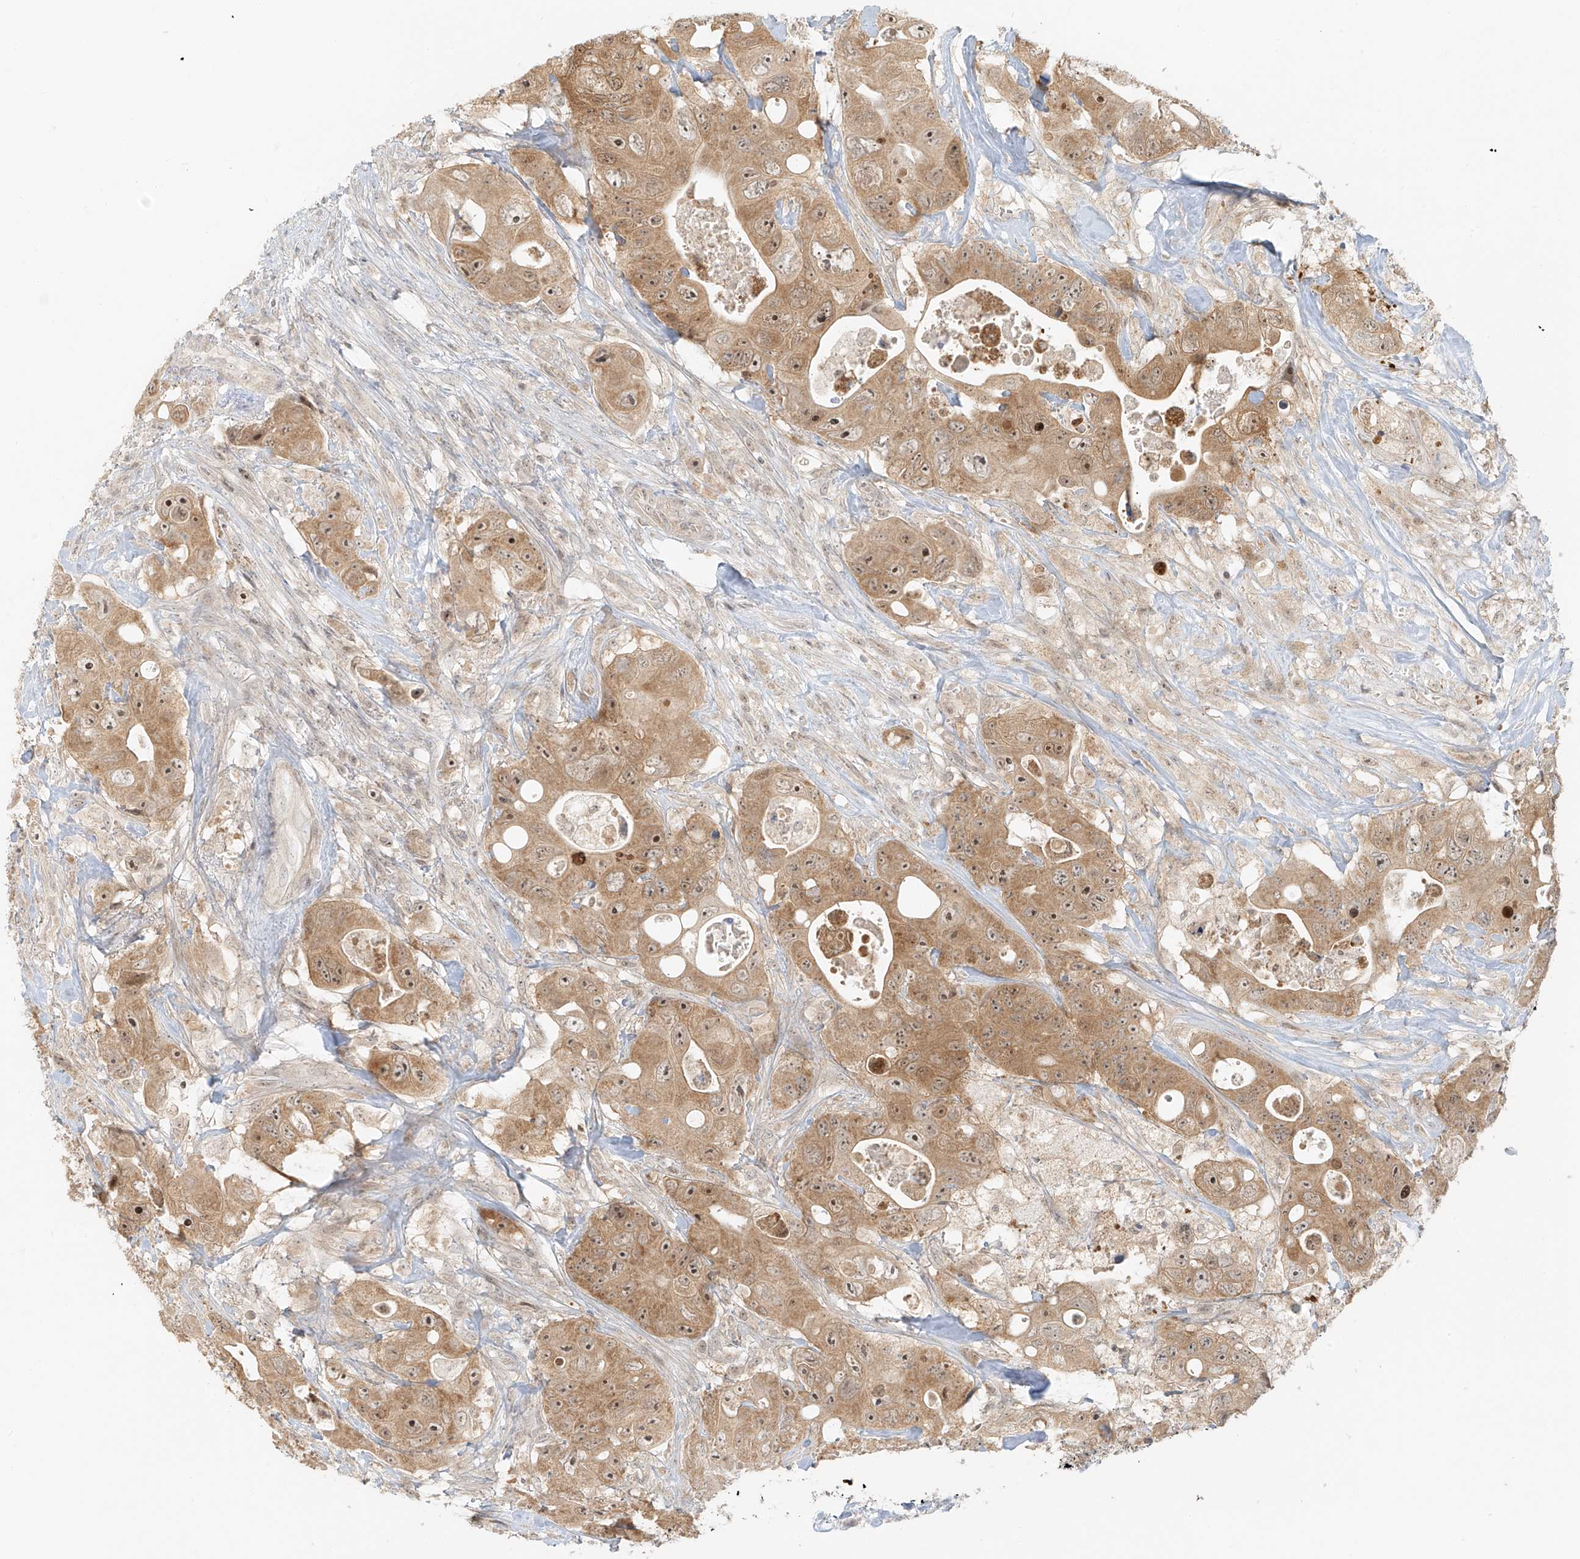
{"staining": {"intensity": "moderate", "quantity": ">75%", "location": "cytoplasmic/membranous,nuclear"}, "tissue": "colorectal cancer", "cell_type": "Tumor cells", "image_type": "cancer", "snomed": [{"axis": "morphology", "description": "Adenocarcinoma, NOS"}, {"axis": "topography", "description": "Colon"}], "caption": "Colorectal cancer (adenocarcinoma) stained with immunohistochemistry shows moderate cytoplasmic/membranous and nuclear staining in approximately >75% of tumor cells.", "gene": "MIPEP", "patient": {"sex": "female", "age": 46}}